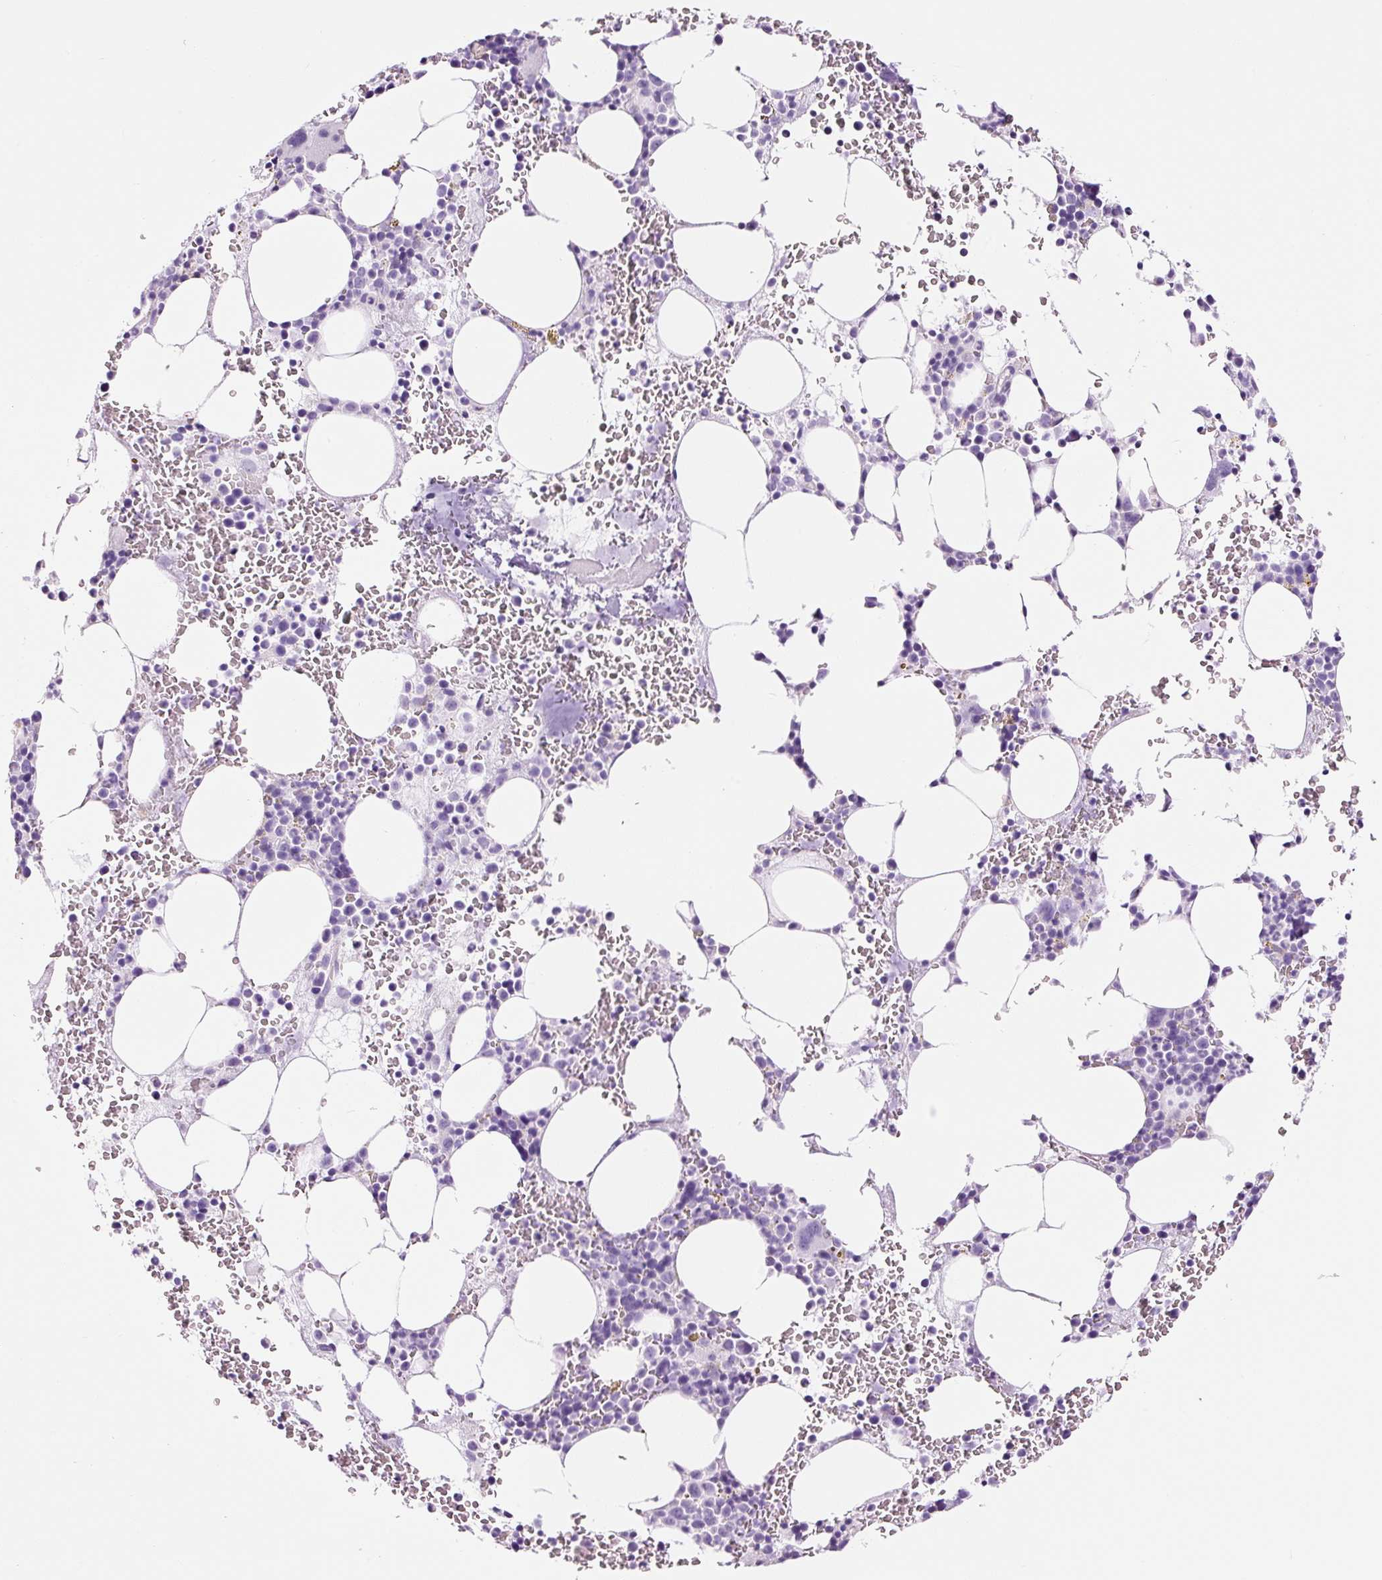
{"staining": {"intensity": "negative", "quantity": "none", "location": "none"}, "tissue": "bone marrow", "cell_type": "Hematopoietic cells", "image_type": "normal", "snomed": [{"axis": "morphology", "description": "Normal tissue, NOS"}, {"axis": "topography", "description": "Bone marrow"}], "caption": "Hematopoietic cells show no significant expression in normal bone marrow. (DAB immunohistochemistry (IHC) visualized using brightfield microscopy, high magnification).", "gene": "ADSS1", "patient": {"sex": "male", "age": 62}}